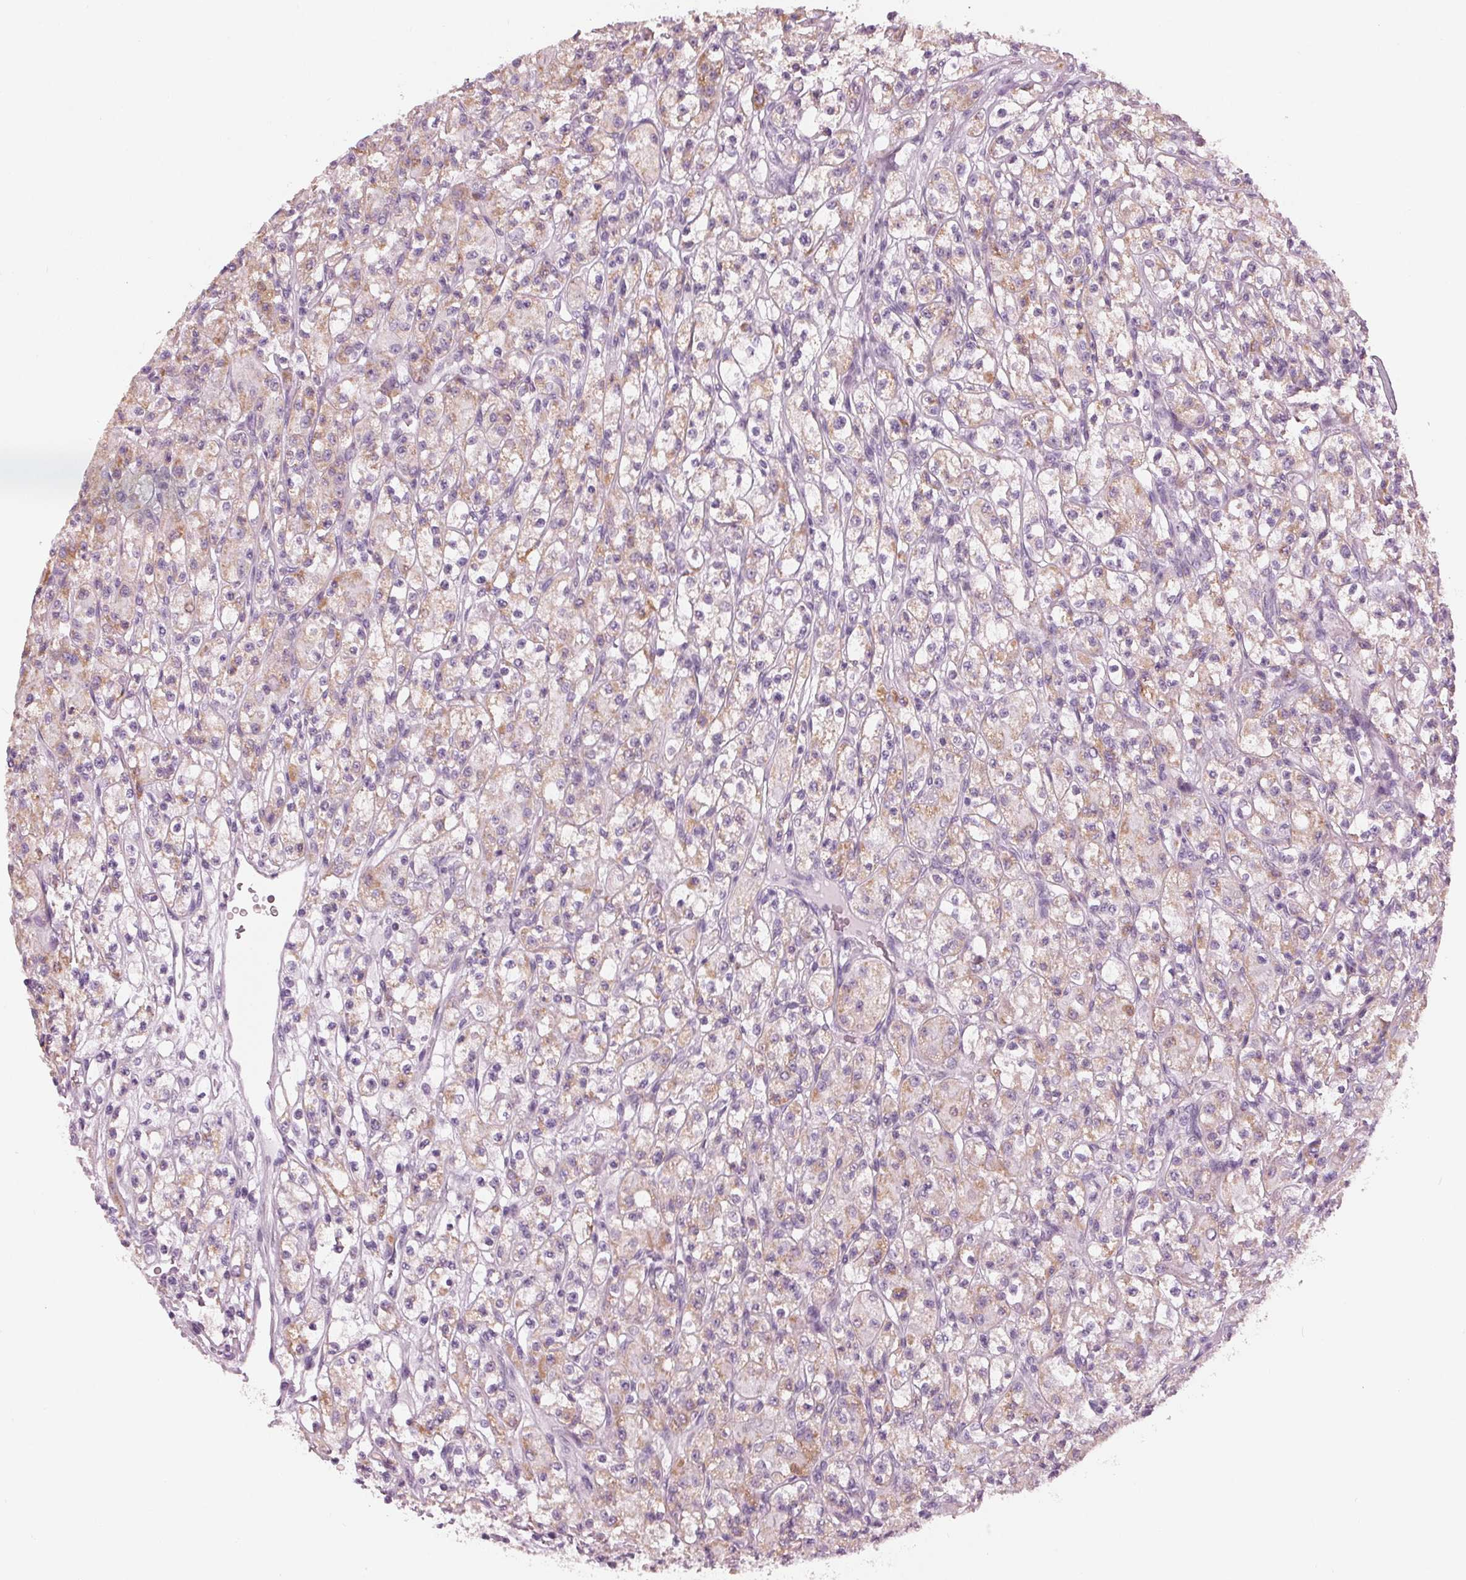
{"staining": {"intensity": "moderate", "quantity": "25%-75%", "location": "cytoplasmic/membranous"}, "tissue": "renal cancer", "cell_type": "Tumor cells", "image_type": "cancer", "snomed": [{"axis": "morphology", "description": "Adenocarcinoma, NOS"}, {"axis": "topography", "description": "Kidney"}], "caption": "This is a micrograph of immunohistochemistry (IHC) staining of renal cancer, which shows moderate expression in the cytoplasmic/membranous of tumor cells.", "gene": "SAMD4A", "patient": {"sex": "female", "age": 70}}